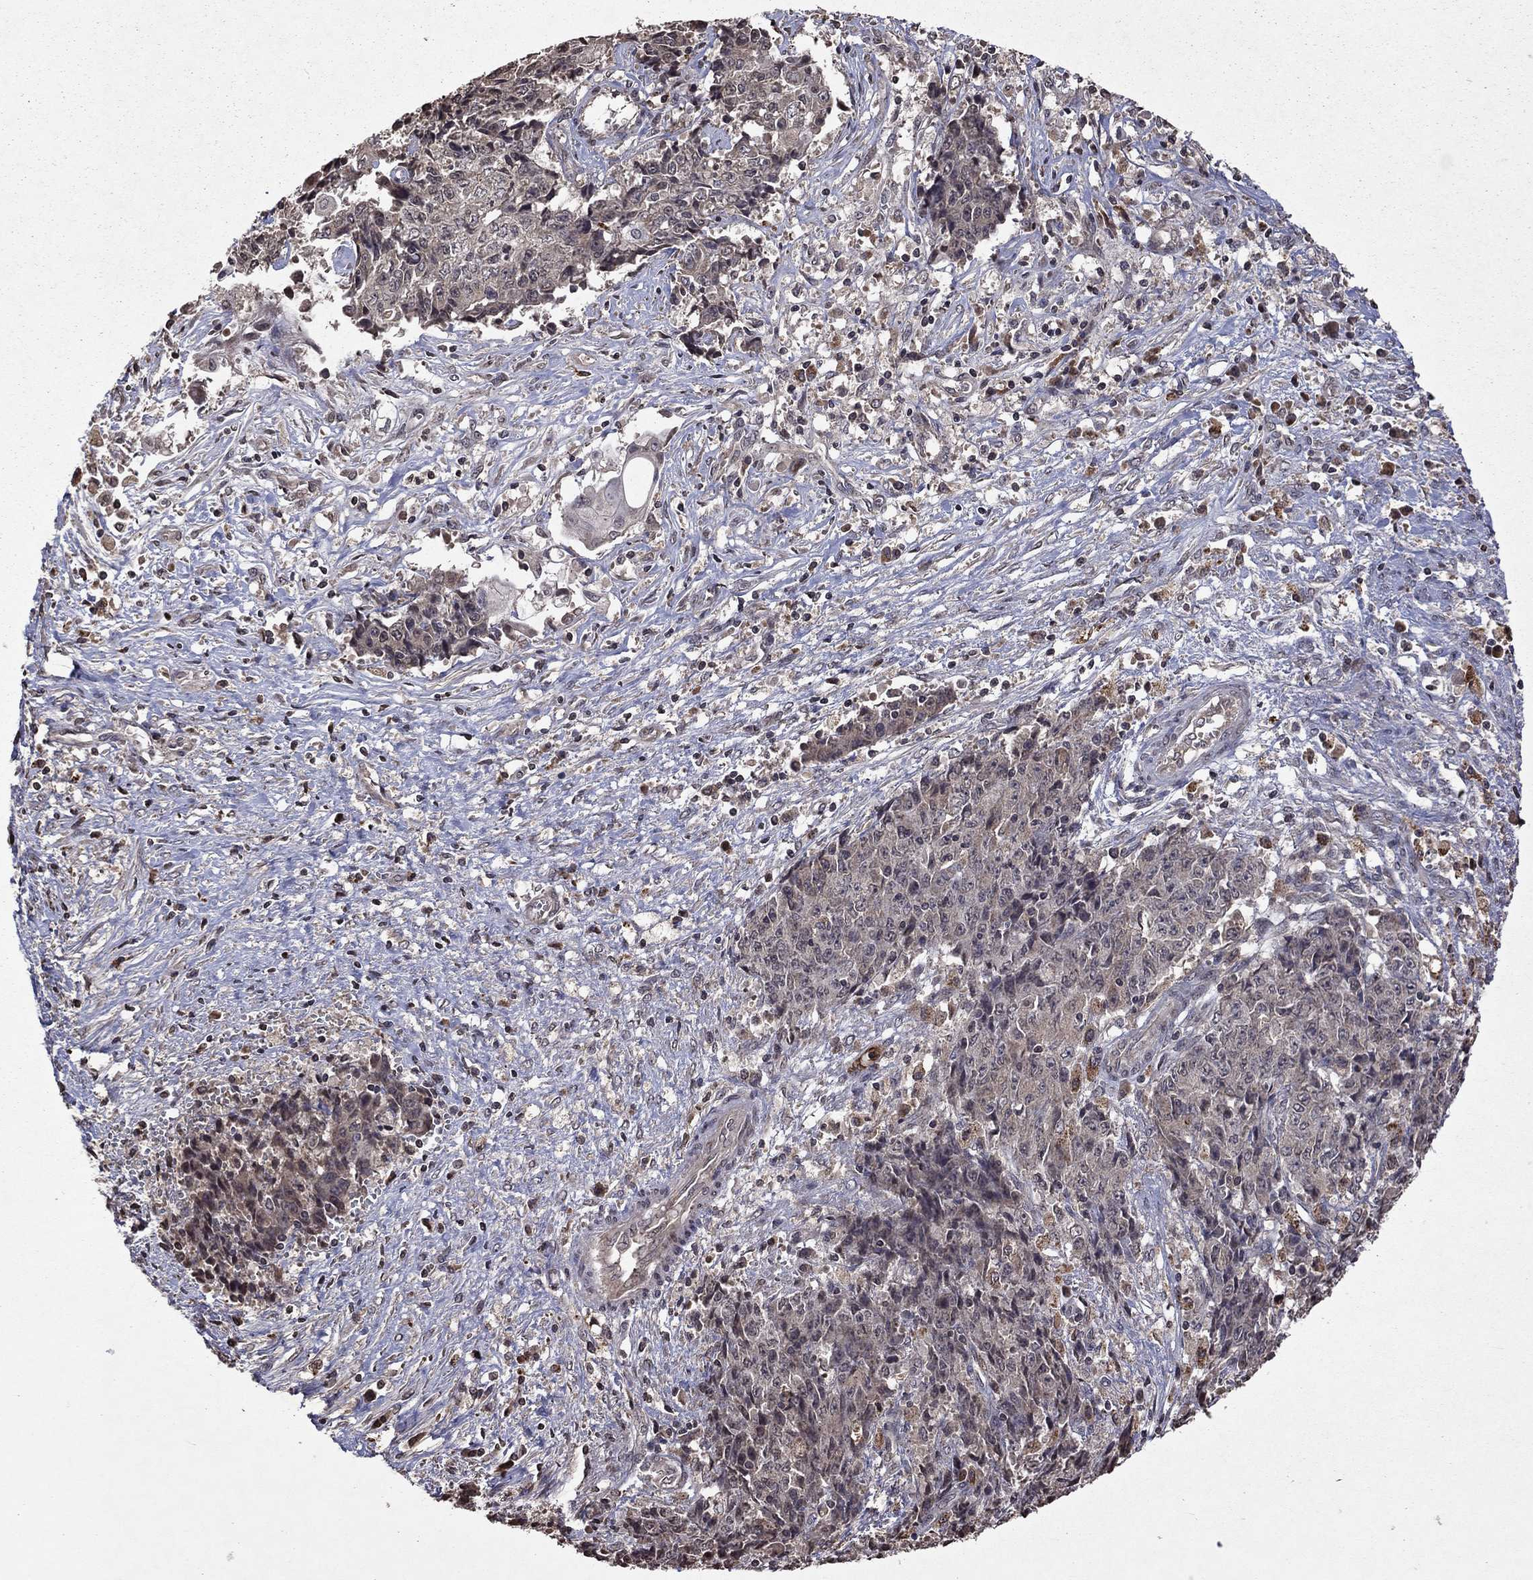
{"staining": {"intensity": "negative", "quantity": "none", "location": "none"}, "tissue": "ovarian cancer", "cell_type": "Tumor cells", "image_type": "cancer", "snomed": [{"axis": "morphology", "description": "Carcinoma, endometroid"}, {"axis": "topography", "description": "Ovary"}], "caption": "Ovarian endometroid carcinoma was stained to show a protein in brown. There is no significant expression in tumor cells.", "gene": "NLGN1", "patient": {"sex": "female", "age": 42}}